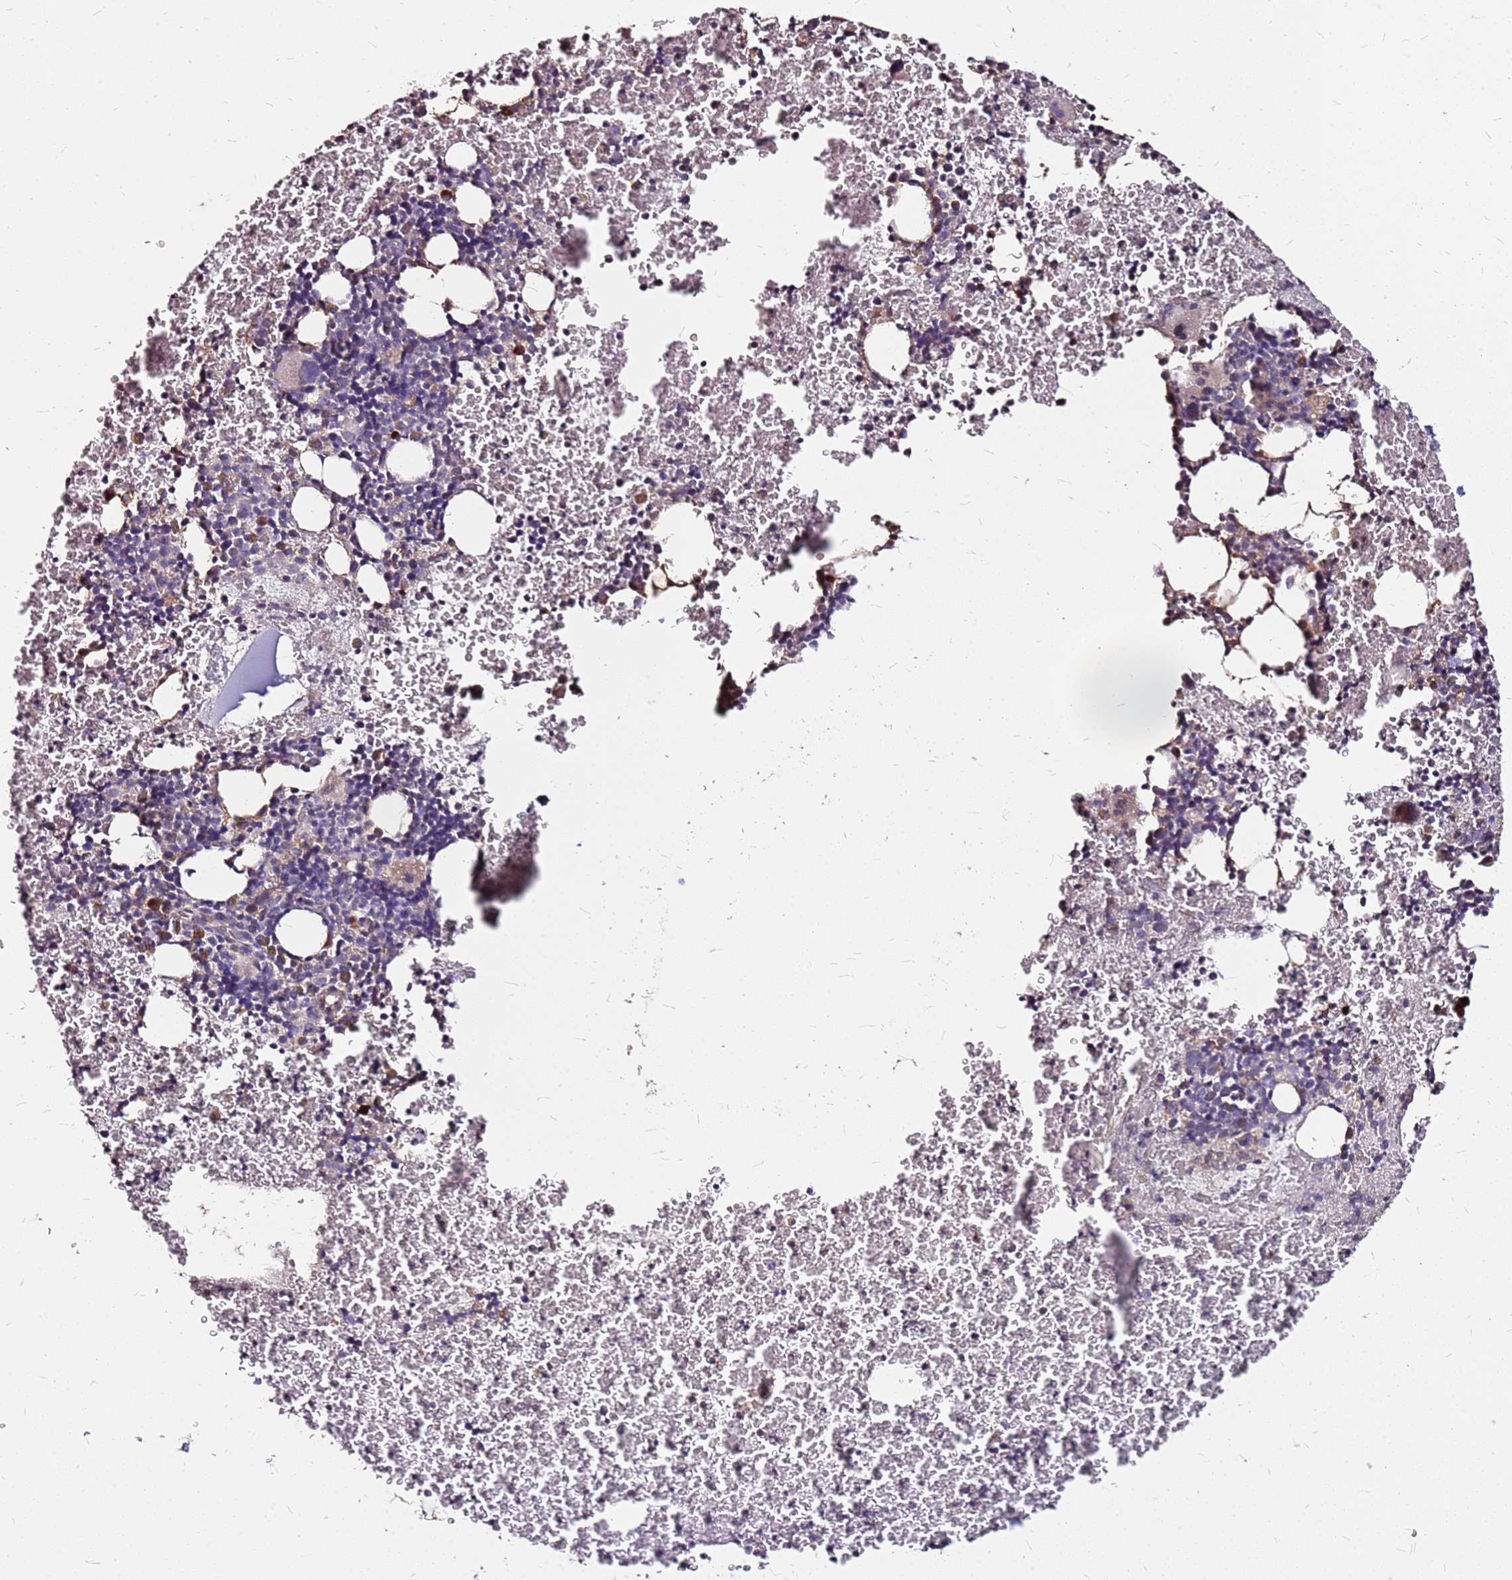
{"staining": {"intensity": "moderate", "quantity": "<25%", "location": "cytoplasmic/membranous"}, "tissue": "bone marrow", "cell_type": "Hematopoietic cells", "image_type": "normal", "snomed": [{"axis": "morphology", "description": "Normal tissue, NOS"}, {"axis": "topography", "description": "Bone marrow"}], "caption": "The image exhibits immunohistochemical staining of normal bone marrow. There is moderate cytoplasmic/membranous positivity is identified in approximately <25% of hematopoietic cells. Nuclei are stained in blue.", "gene": "DCDC2C", "patient": {"sex": "male", "age": 11}}